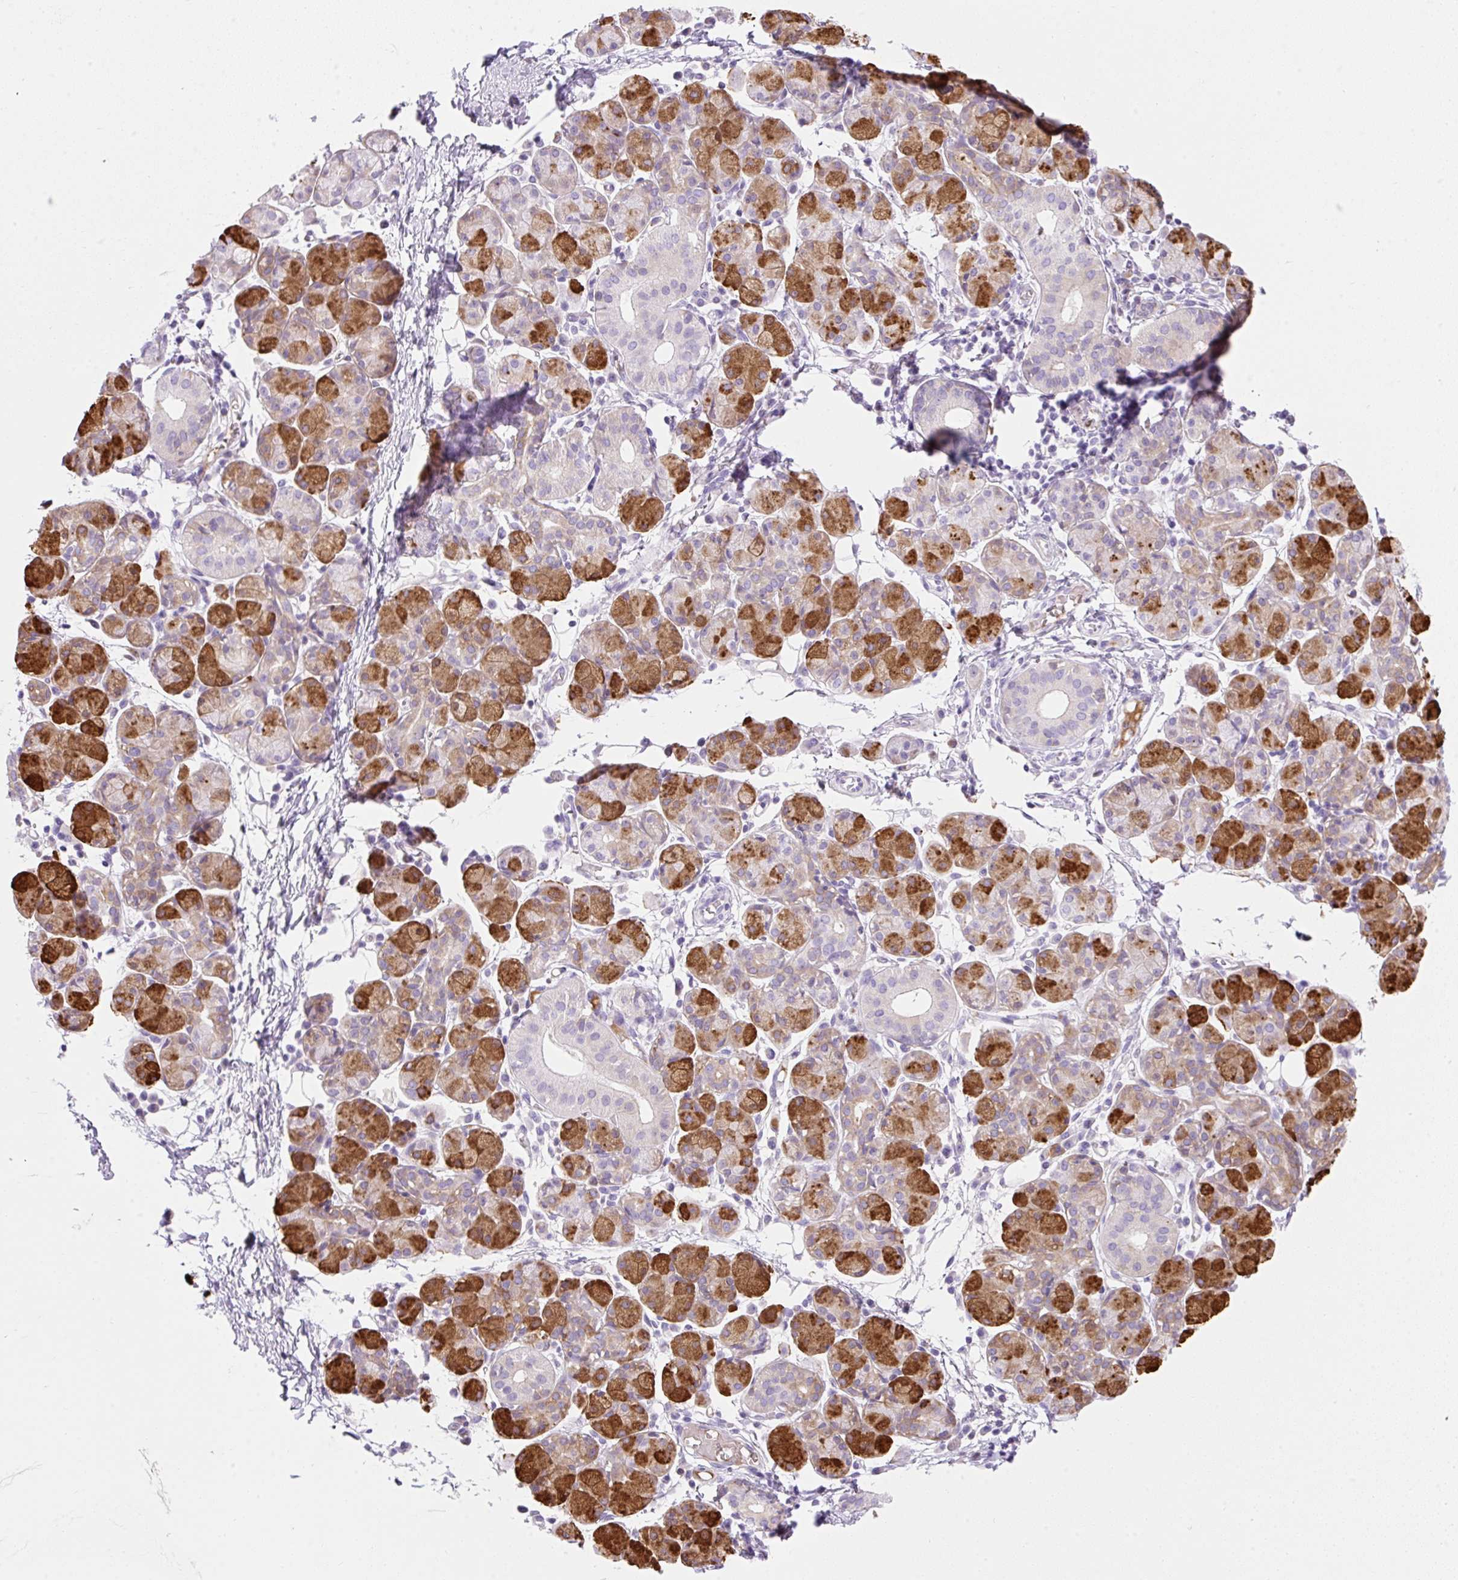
{"staining": {"intensity": "strong", "quantity": "25%-75%", "location": "cytoplasmic/membranous,nuclear"}, "tissue": "salivary gland", "cell_type": "Glandular cells", "image_type": "normal", "snomed": [{"axis": "morphology", "description": "Normal tissue, NOS"}, {"axis": "morphology", "description": "Inflammation, NOS"}, {"axis": "topography", "description": "Lymph node"}, {"axis": "topography", "description": "Salivary gland"}], "caption": "Protein expression analysis of benign salivary gland exhibits strong cytoplasmic/membranous,nuclear positivity in about 25%-75% of glandular cells. The staining is performed using DAB (3,3'-diaminobenzidine) brown chromogen to label protein expression. The nuclei are counter-stained blue using hematoxylin.", "gene": "ZNF121", "patient": {"sex": "male", "age": 3}}